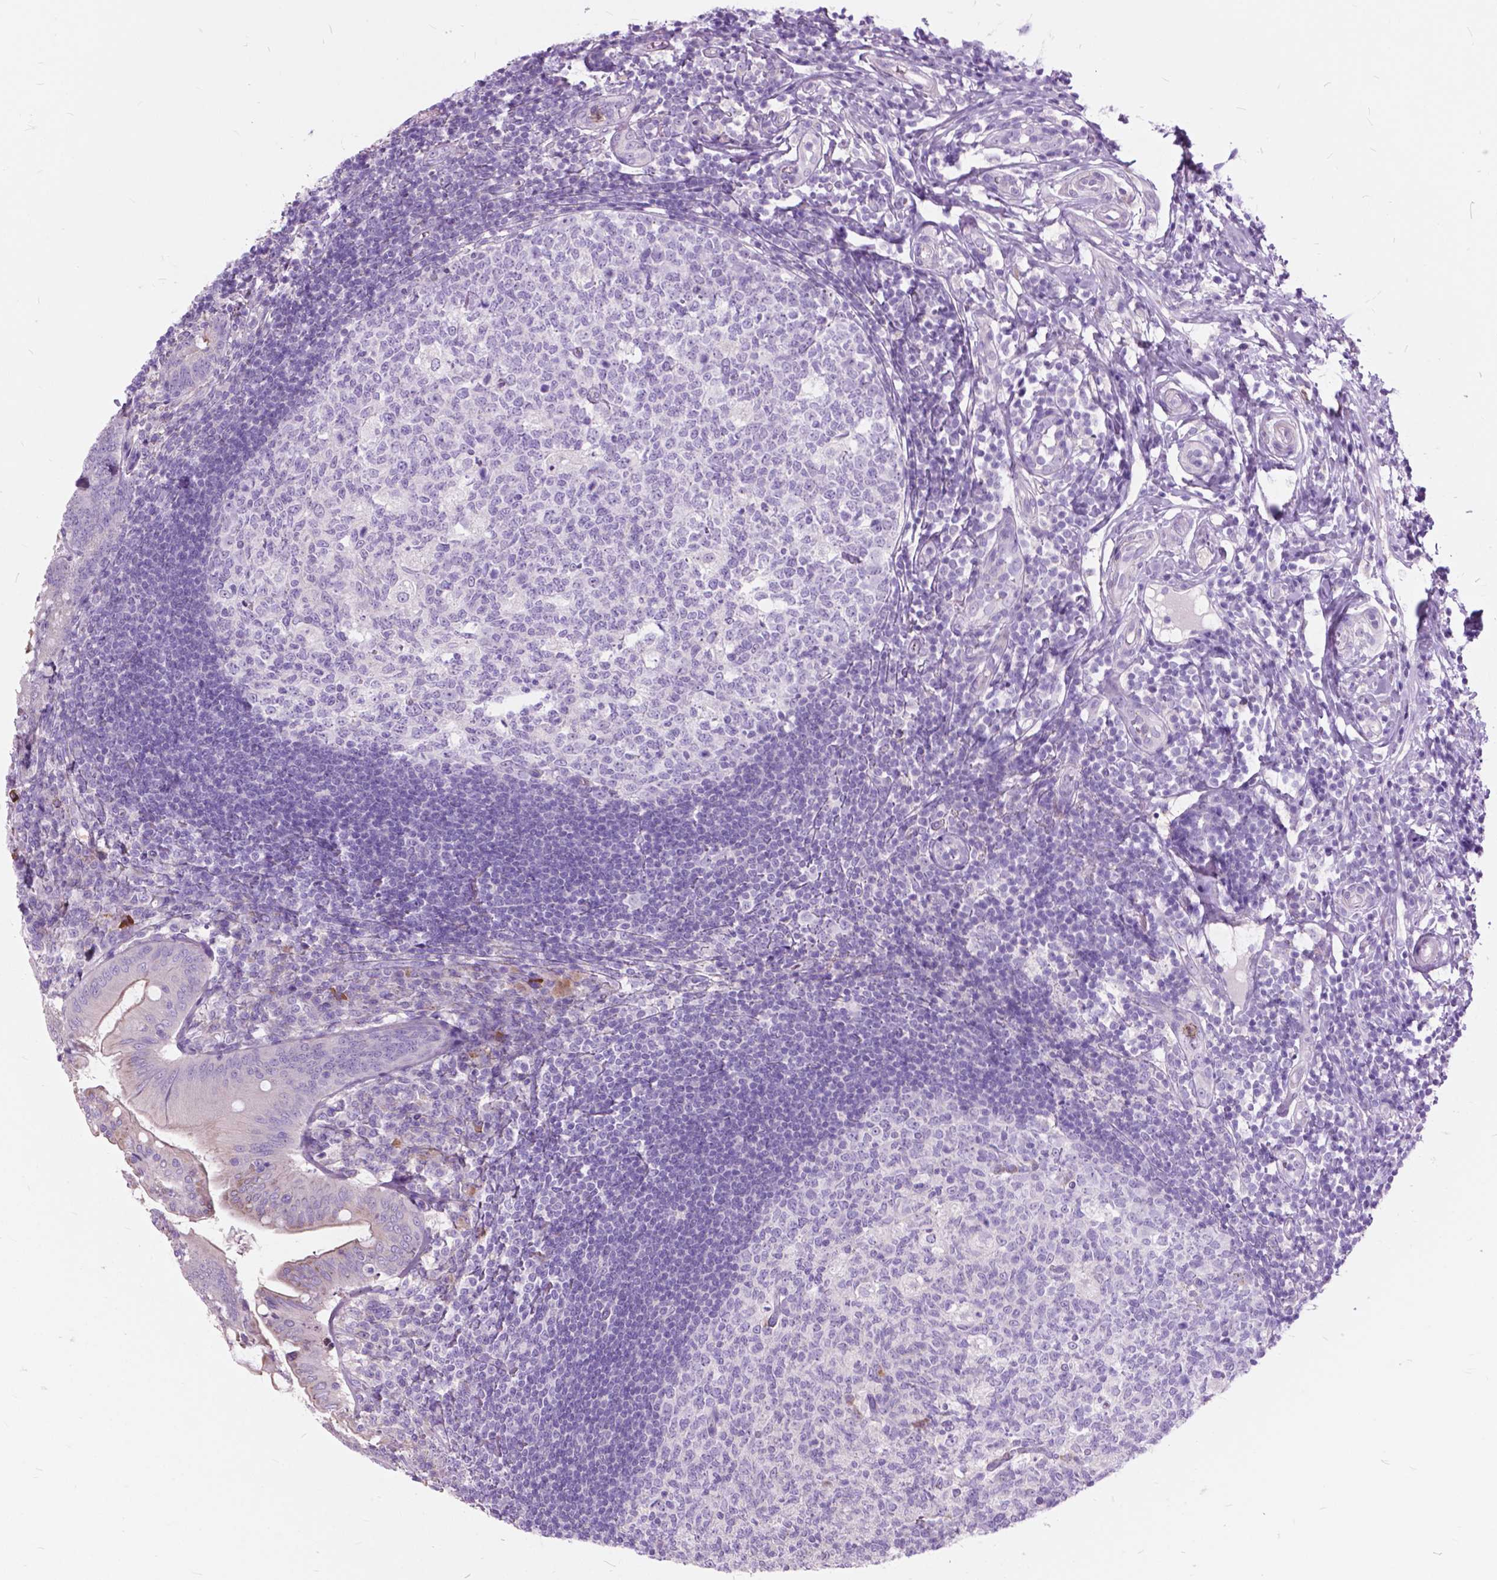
{"staining": {"intensity": "moderate", "quantity": "<25%", "location": "cytoplasmic/membranous"}, "tissue": "appendix", "cell_type": "Glandular cells", "image_type": "normal", "snomed": [{"axis": "morphology", "description": "Normal tissue, NOS"}, {"axis": "morphology", "description": "Inflammation, NOS"}, {"axis": "topography", "description": "Appendix"}], "caption": "A brown stain highlights moderate cytoplasmic/membranous expression of a protein in glandular cells of normal appendix. The staining was performed using DAB (3,3'-diaminobenzidine) to visualize the protein expression in brown, while the nuclei were stained in blue with hematoxylin (Magnification: 20x).", "gene": "PRR35", "patient": {"sex": "male", "age": 16}}